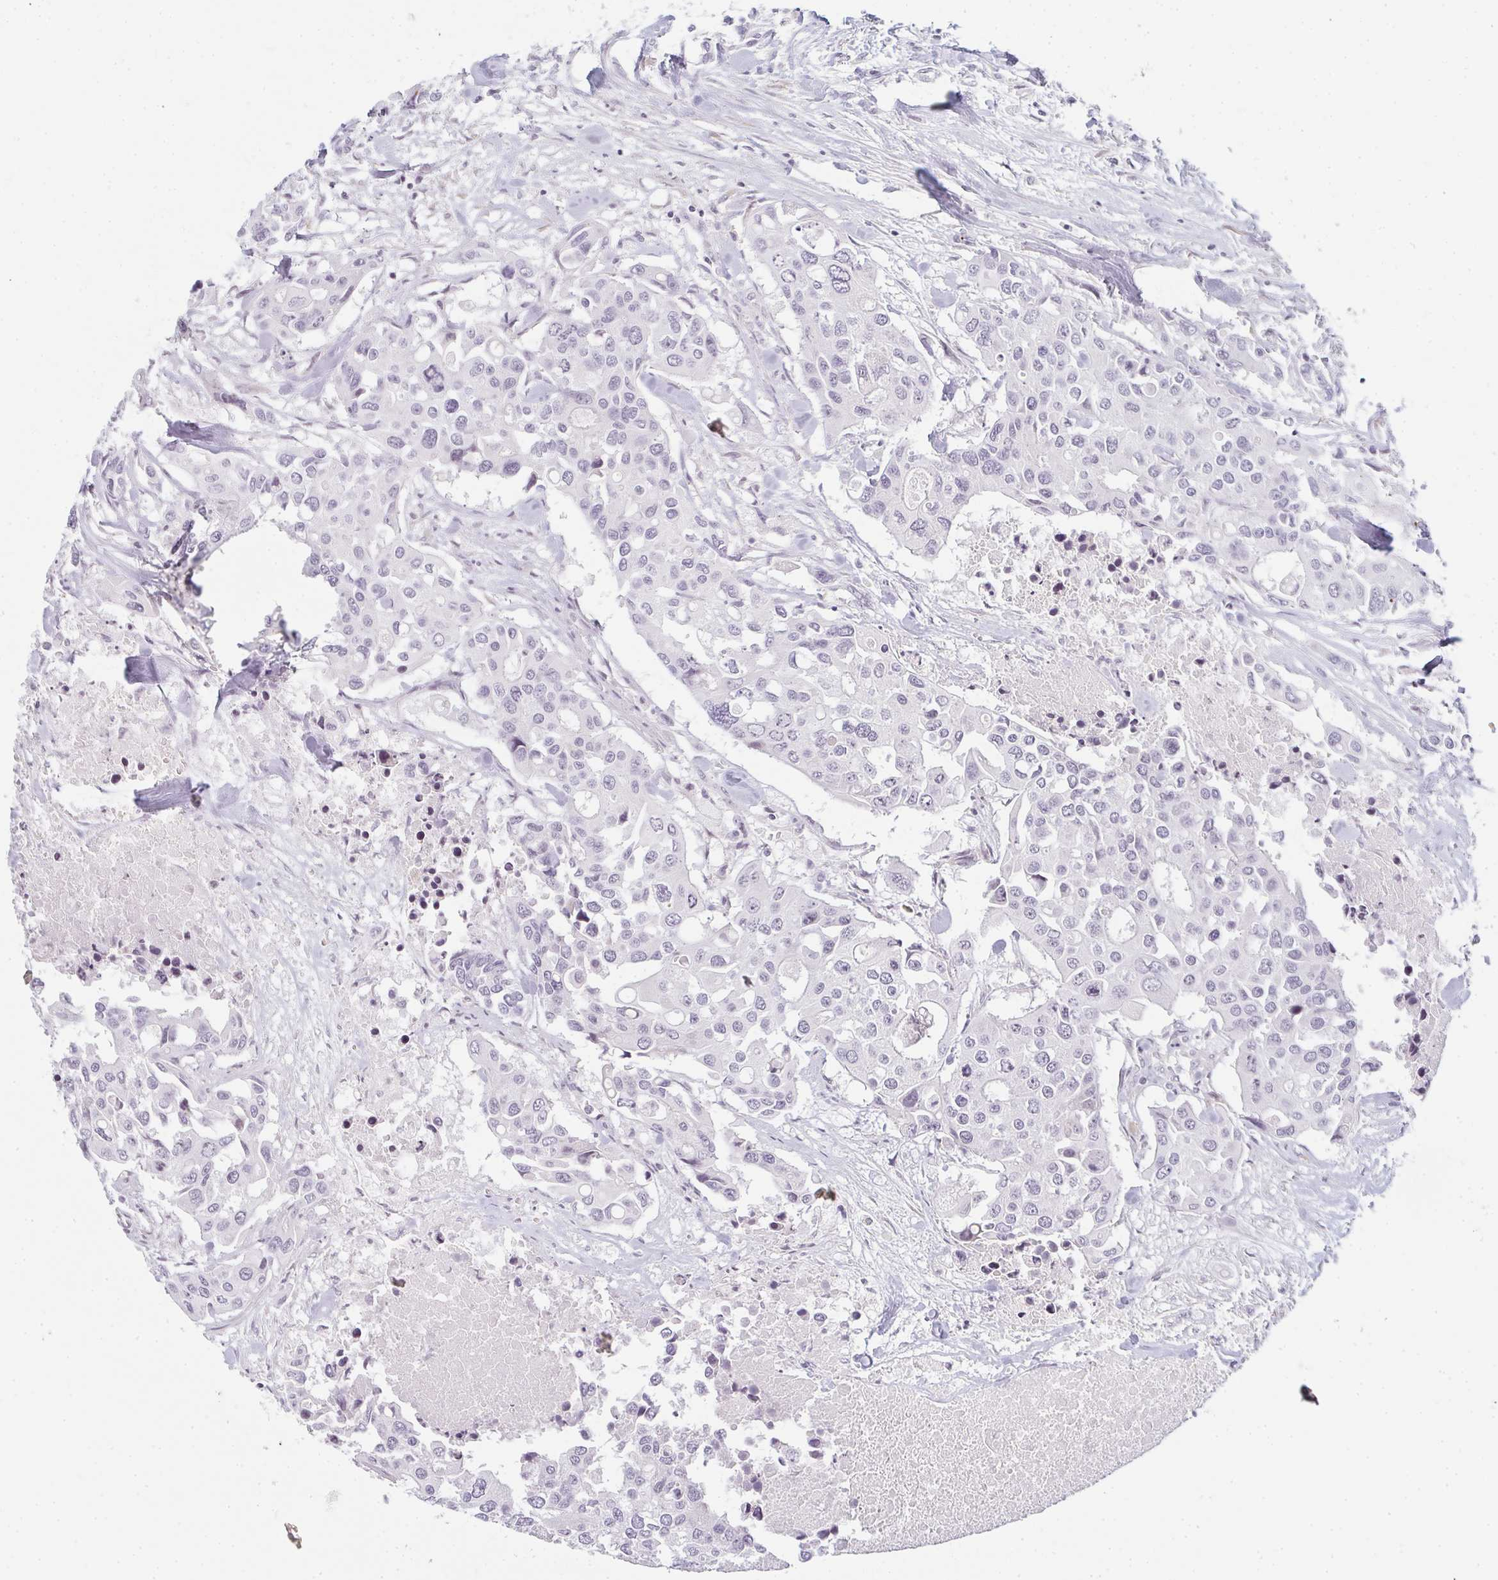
{"staining": {"intensity": "negative", "quantity": "none", "location": "none"}, "tissue": "colorectal cancer", "cell_type": "Tumor cells", "image_type": "cancer", "snomed": [{"axis": "morphology", "description": "Adenocarcinoma, NOS"}, {"axis": "topography", "description": "Colon"}], "caption": "IHC micrograph of neoplastic tissue: human colorectal cancer stained with DAB (3,3'-diaminobenzidine) exhibits no significant protein expression in tumor cells.", "gene": "RBBP6", "patient": {"sex": "male", "age": 77}}